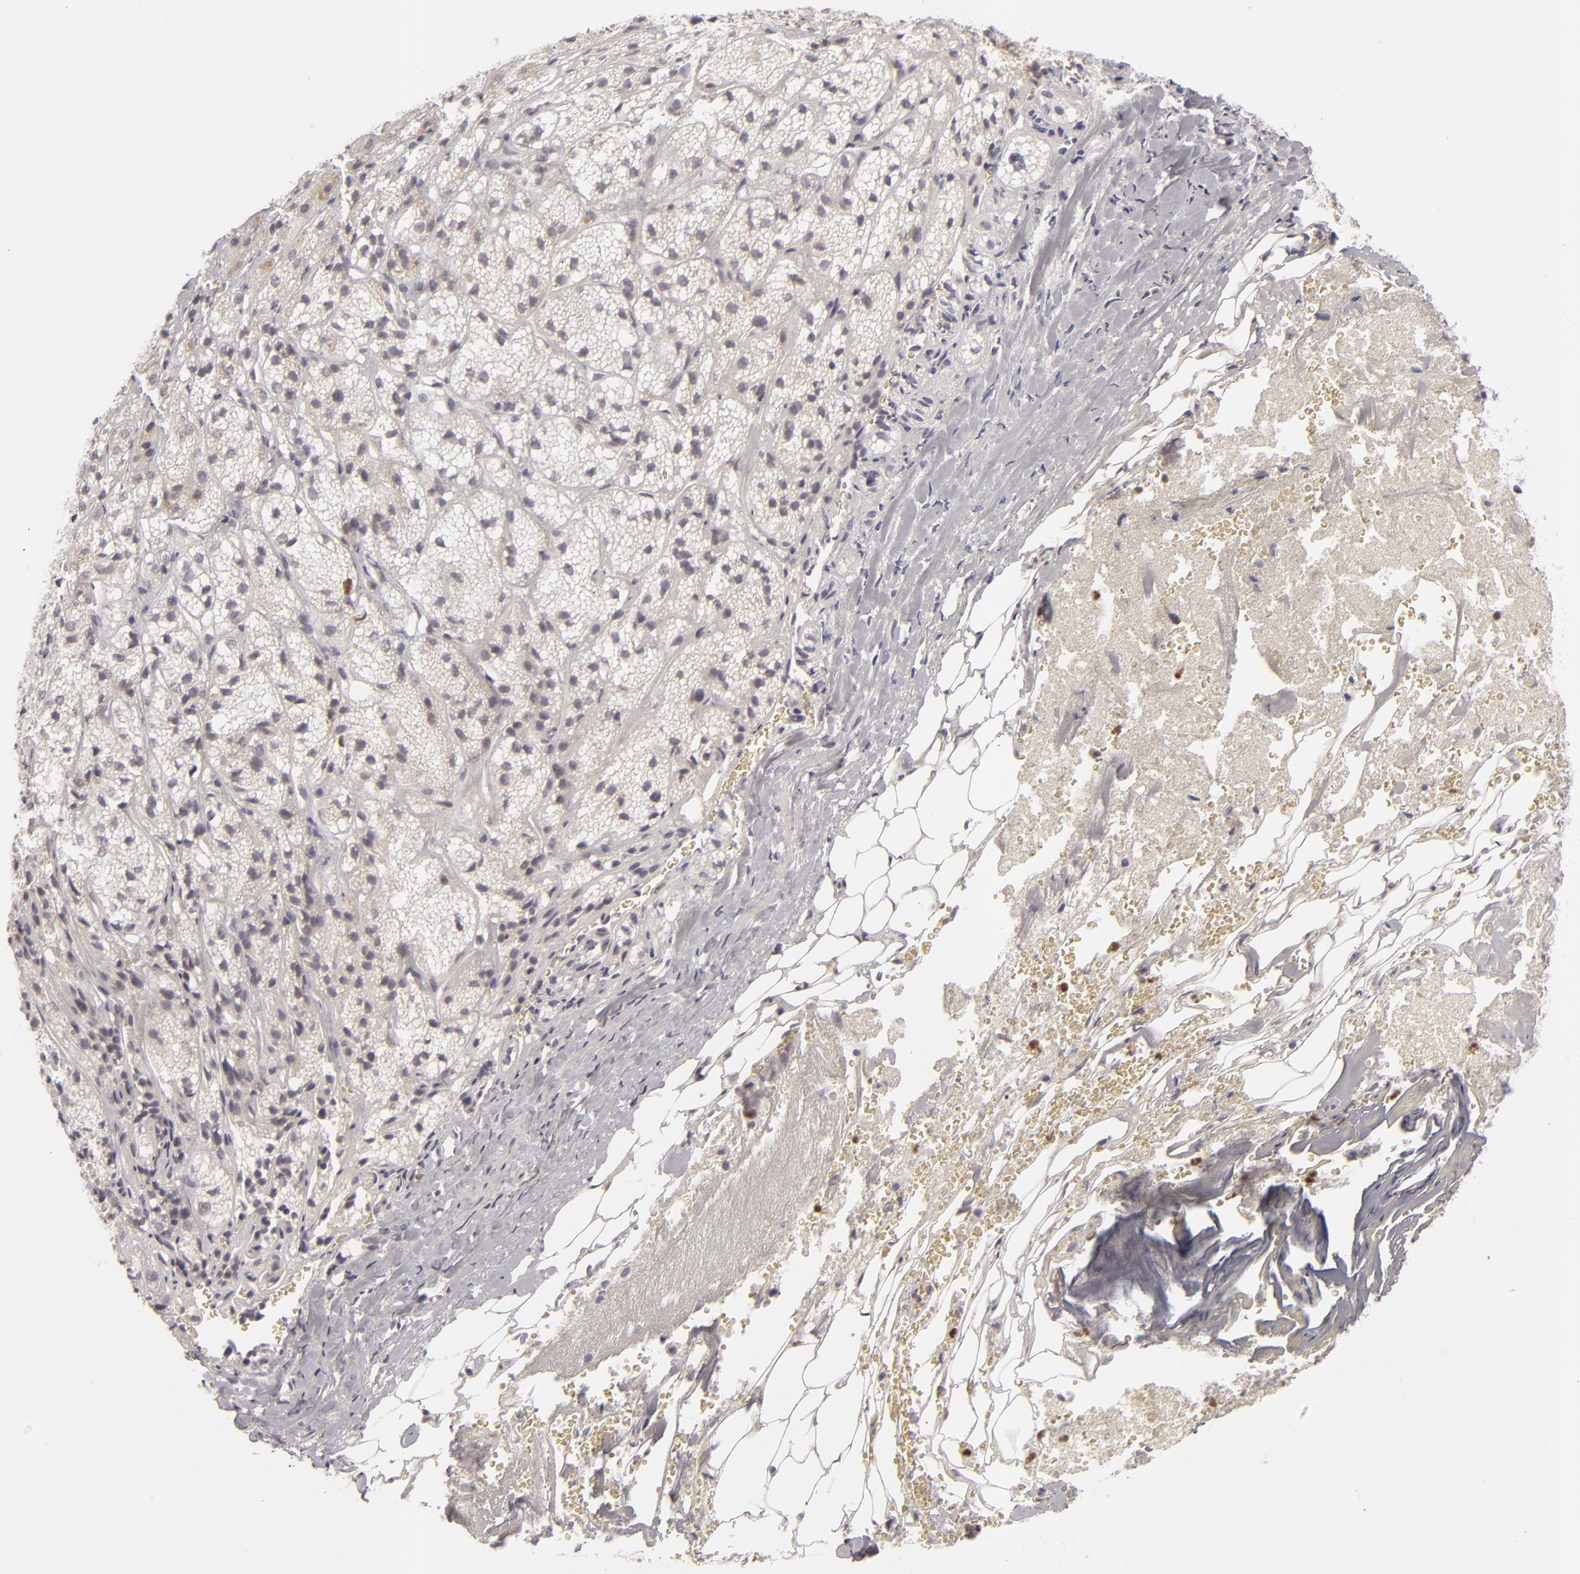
{"staining": {"intensity": "strong", "quantity": "<25%", "location": "nuclear"}, "tissue": "adrenal gland", "cell_type": "Glandular cells", "image_type": "normal", "snomed": [{"axis": "morphology", "description": "Normal tissue, NOS"}, {"axis": "topography", "description": "Adrenal gland"}], "caption": "A micrograph of human adrenal gland stained for a protein exhibits strong nuclear brown staining in glandular cells.", "gene": "FEN1", "patient": {"sex": "female", "age": 71}}